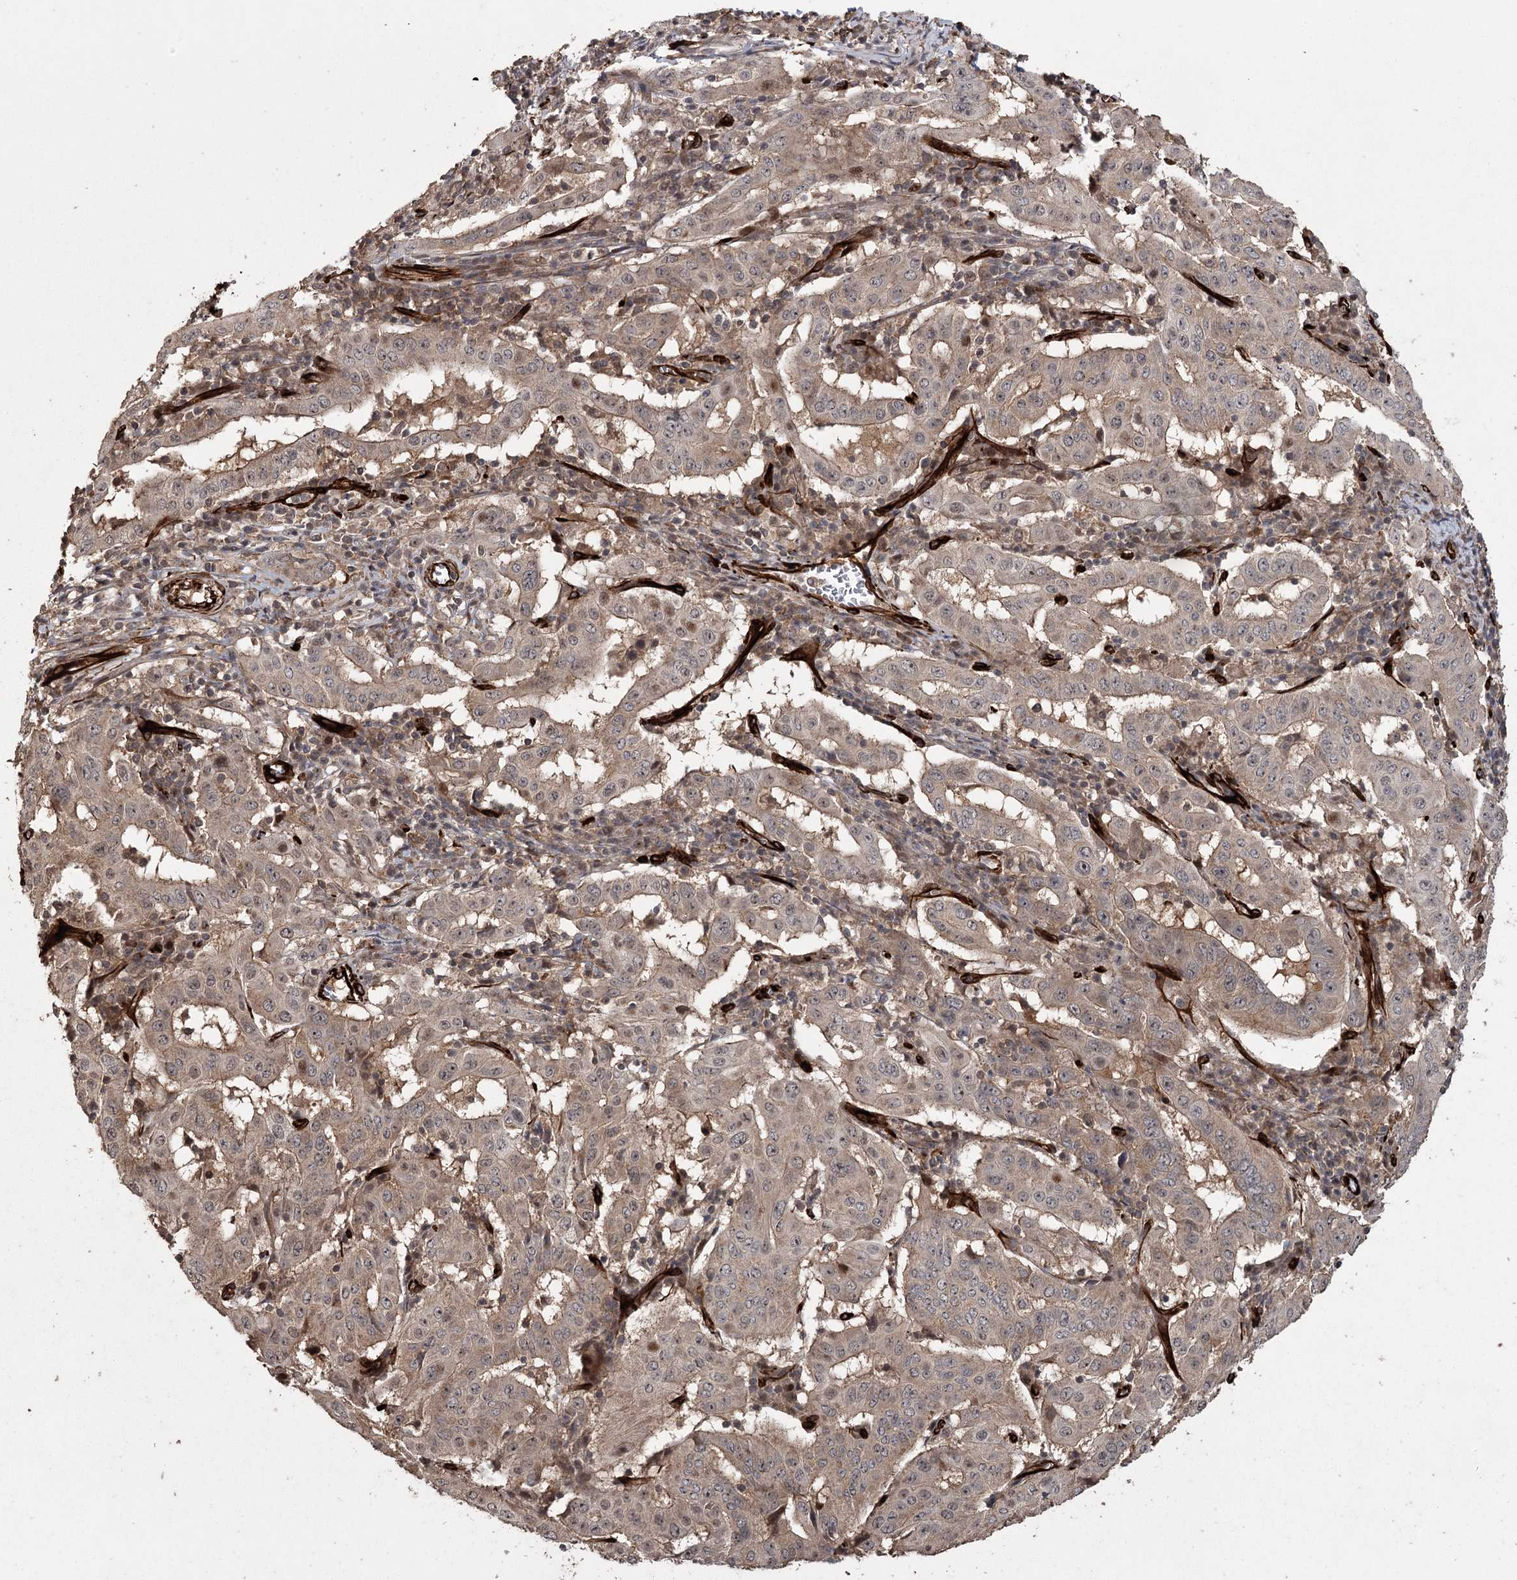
{"staining": {"intensity": "weak", "quantity": ">75%", "location": "cytoplasmic/membranous,nuclear"}, "tissue": "pancreatic cancer", "cell_type": "Tumor cells", "image_type": "cancer", "snomed": [{"axis": "morphology", "description": "Adenocarcinoma, NOS"}, {"axis": "topography", "description": "Pancreas"}], "caption": "Weak cytoplasmic/membranous and nuclear expression for a protein is present in approximately >75% of tumor cells of pancreatic cancer using IHC.", "gene": "RPAP3", "patient": {"sex": "male", "age": 63}}